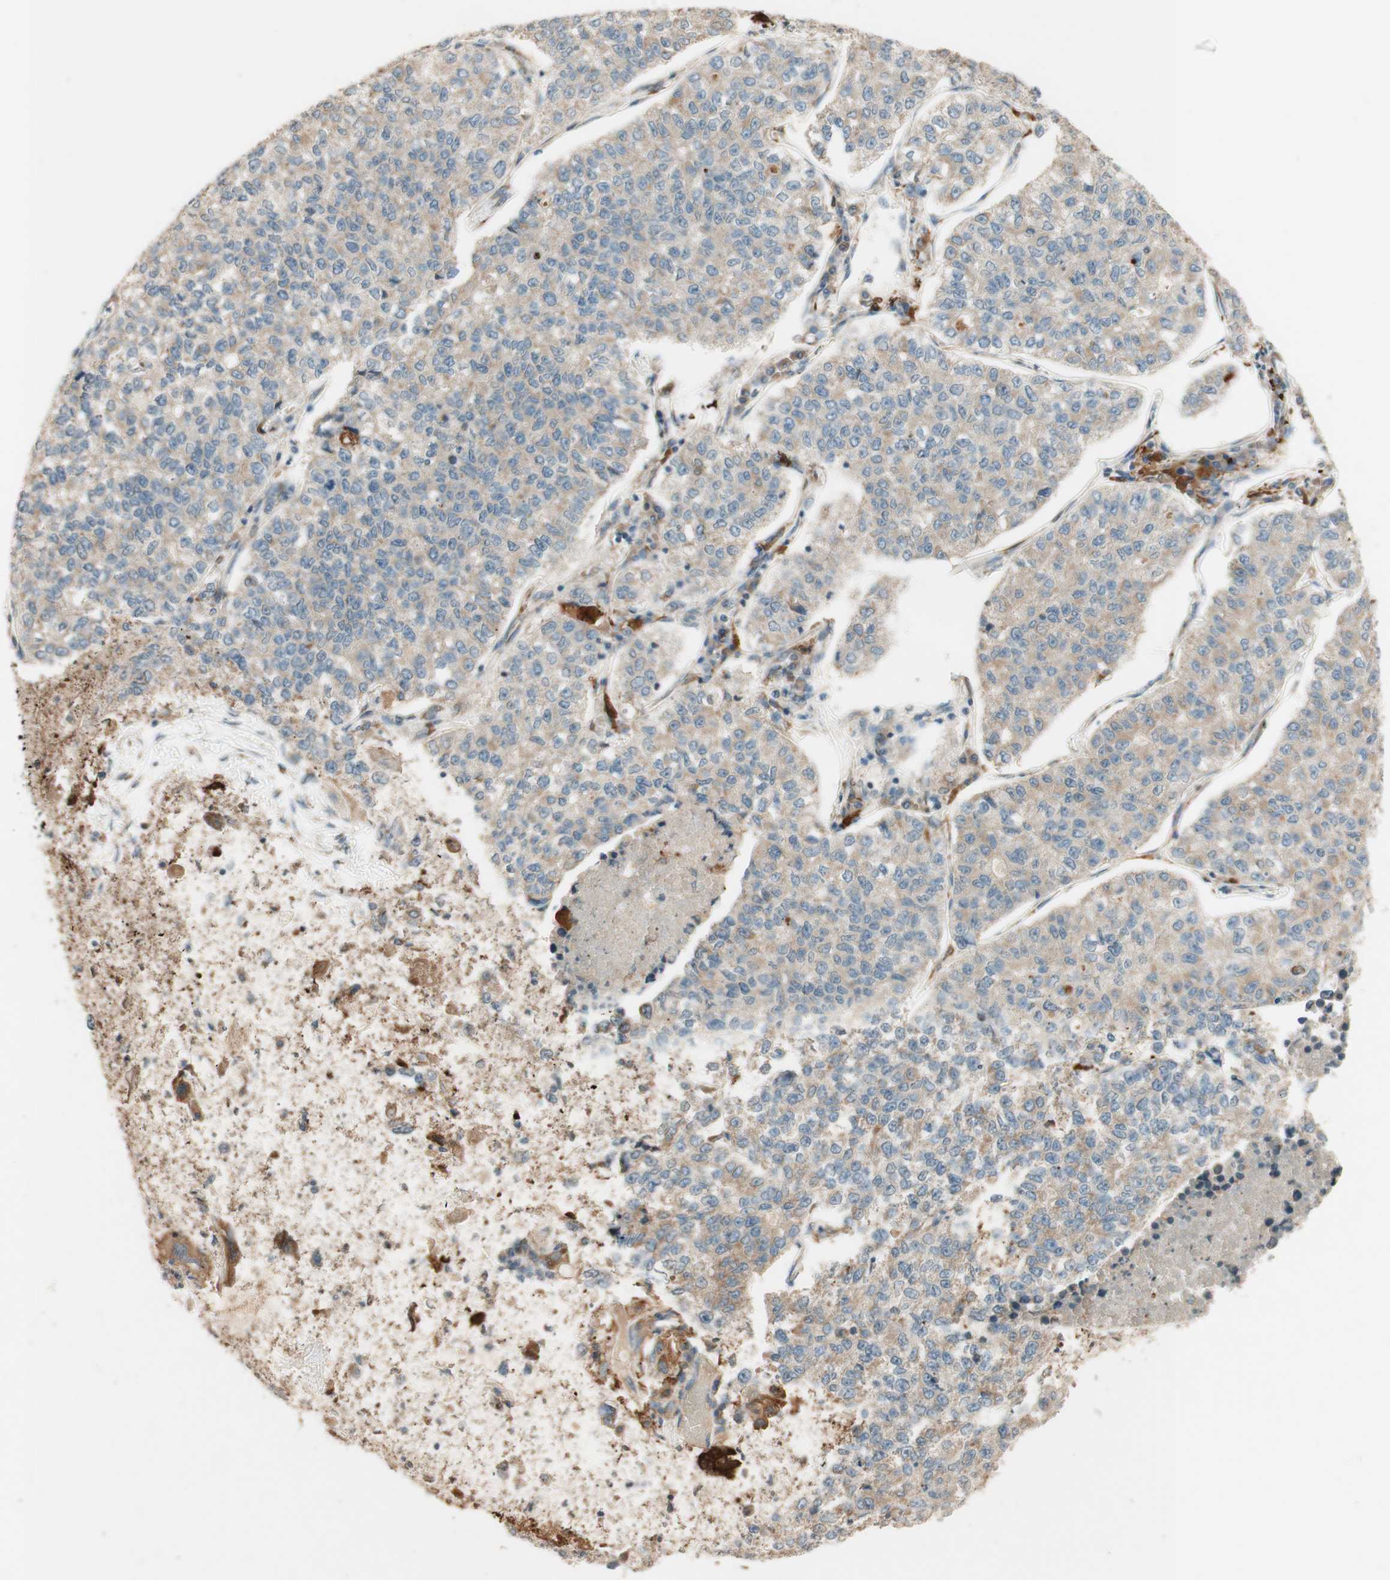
{"staining": {"intensity": "weak", "quantity": ">75%", "location": "cytoplasmic/membranous"}, "tissue": "lung cancer", "cell_type": "Tumor cells", "image_type": "cancer", "snomed": [{"axis": "morphology", "description": "Adenocarcinoma, NOS"}, {"axis": "topography", "description": "Lung"}], "caption": "Brown immunohistochemical staining in human lung cancer reveals weak cytoplasmic/membranous staining in about >75% of tumor cells.", "gene": "CLCN2", "patient": {"sex": "male", "age": 49}}